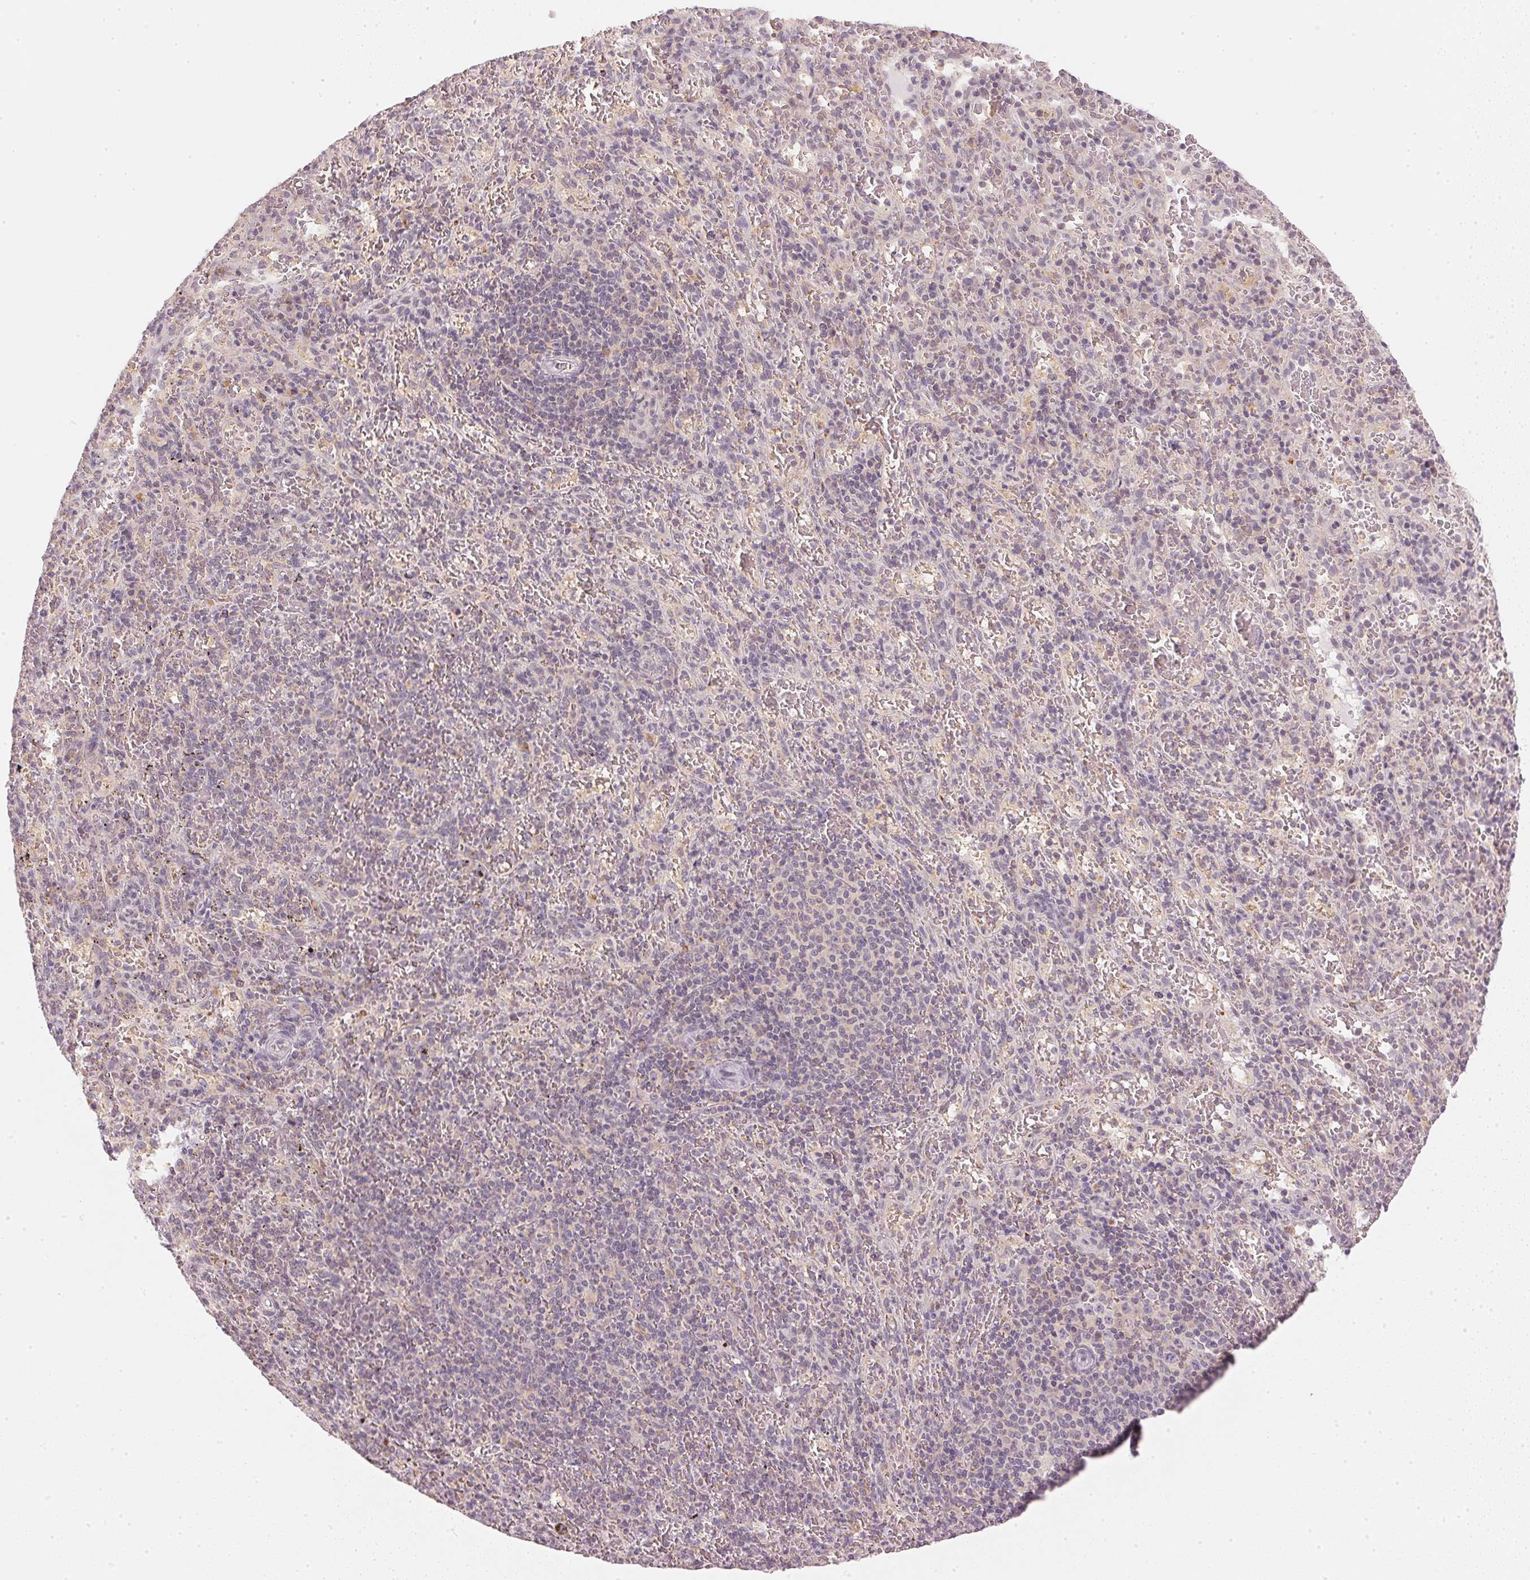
{"staining": {"intensity": "negative", "quantity": "none", "location": "none"}, "tissue": "spleen", "cell_type": "Cells in red pulp", "image_type": "normal", "snomed": [{"axis": "morphology", "description": "Normal tissue, NOS"}, {"axis": "topography", "description": "Spleen"}], "caption": "High power microscopy micrograph of an immunohistochemistry (IHC) image of benign spleen, revealing no significant staining in cells in red pulp. The staining is performed using DAB brown chromogen with nuclei counter-stained in using hematoxylin.", "gene": "KPRP", "patient": {"sex": "male", "age": 57}}